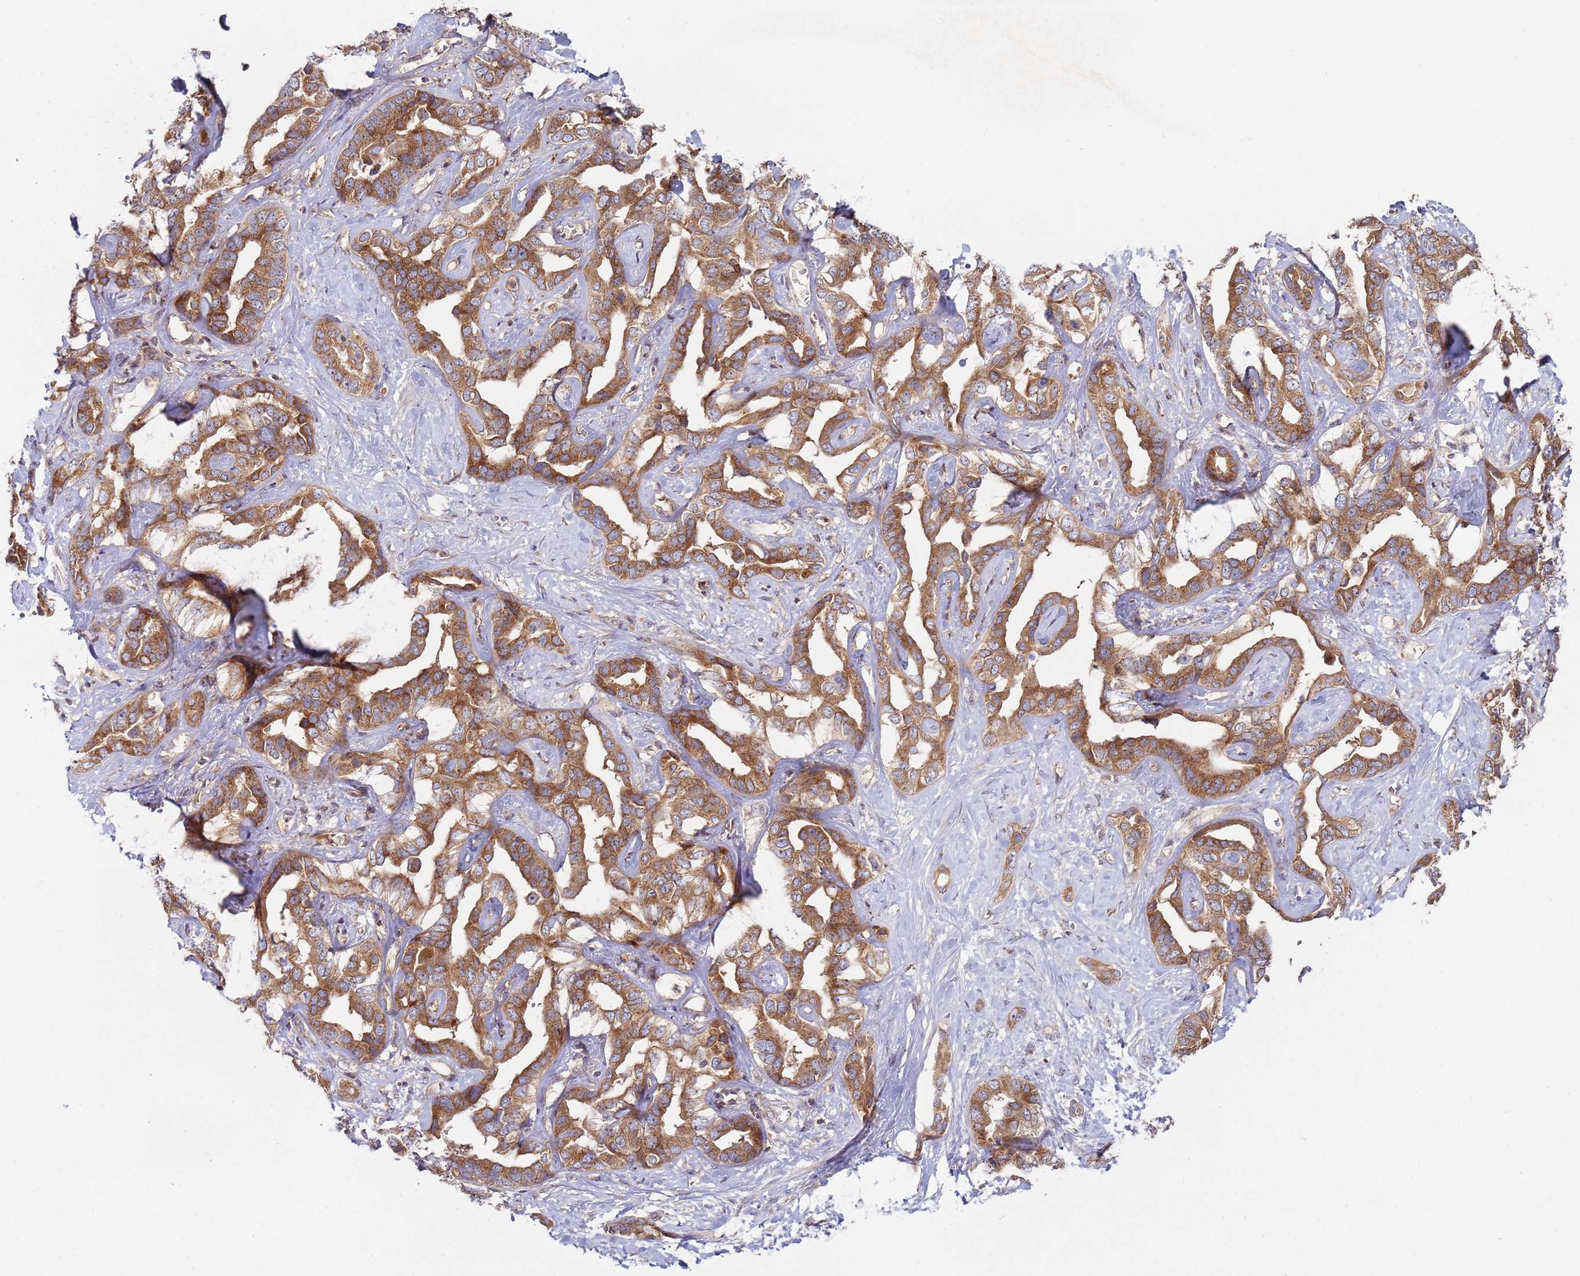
{"staining": {"intensity": "moderate", "quantity": ">75%", "location": "cytoplasmic/membranous"}, "tissue": "liver cancer", "cell_type": "Tumor cells", "image_type": "cancer", "snomed": [{"axis": "morphology", "description": "Cholangiocarcinoma"}, {"axis": "topography", "description": "Liver"}], "caption": "Liver cholangiocarcinoma stained with a protein marker demonstrates moderate staining in tumor cells.", "gene": "OR5A2", "patient": {"sex": "male", "age": 59}}